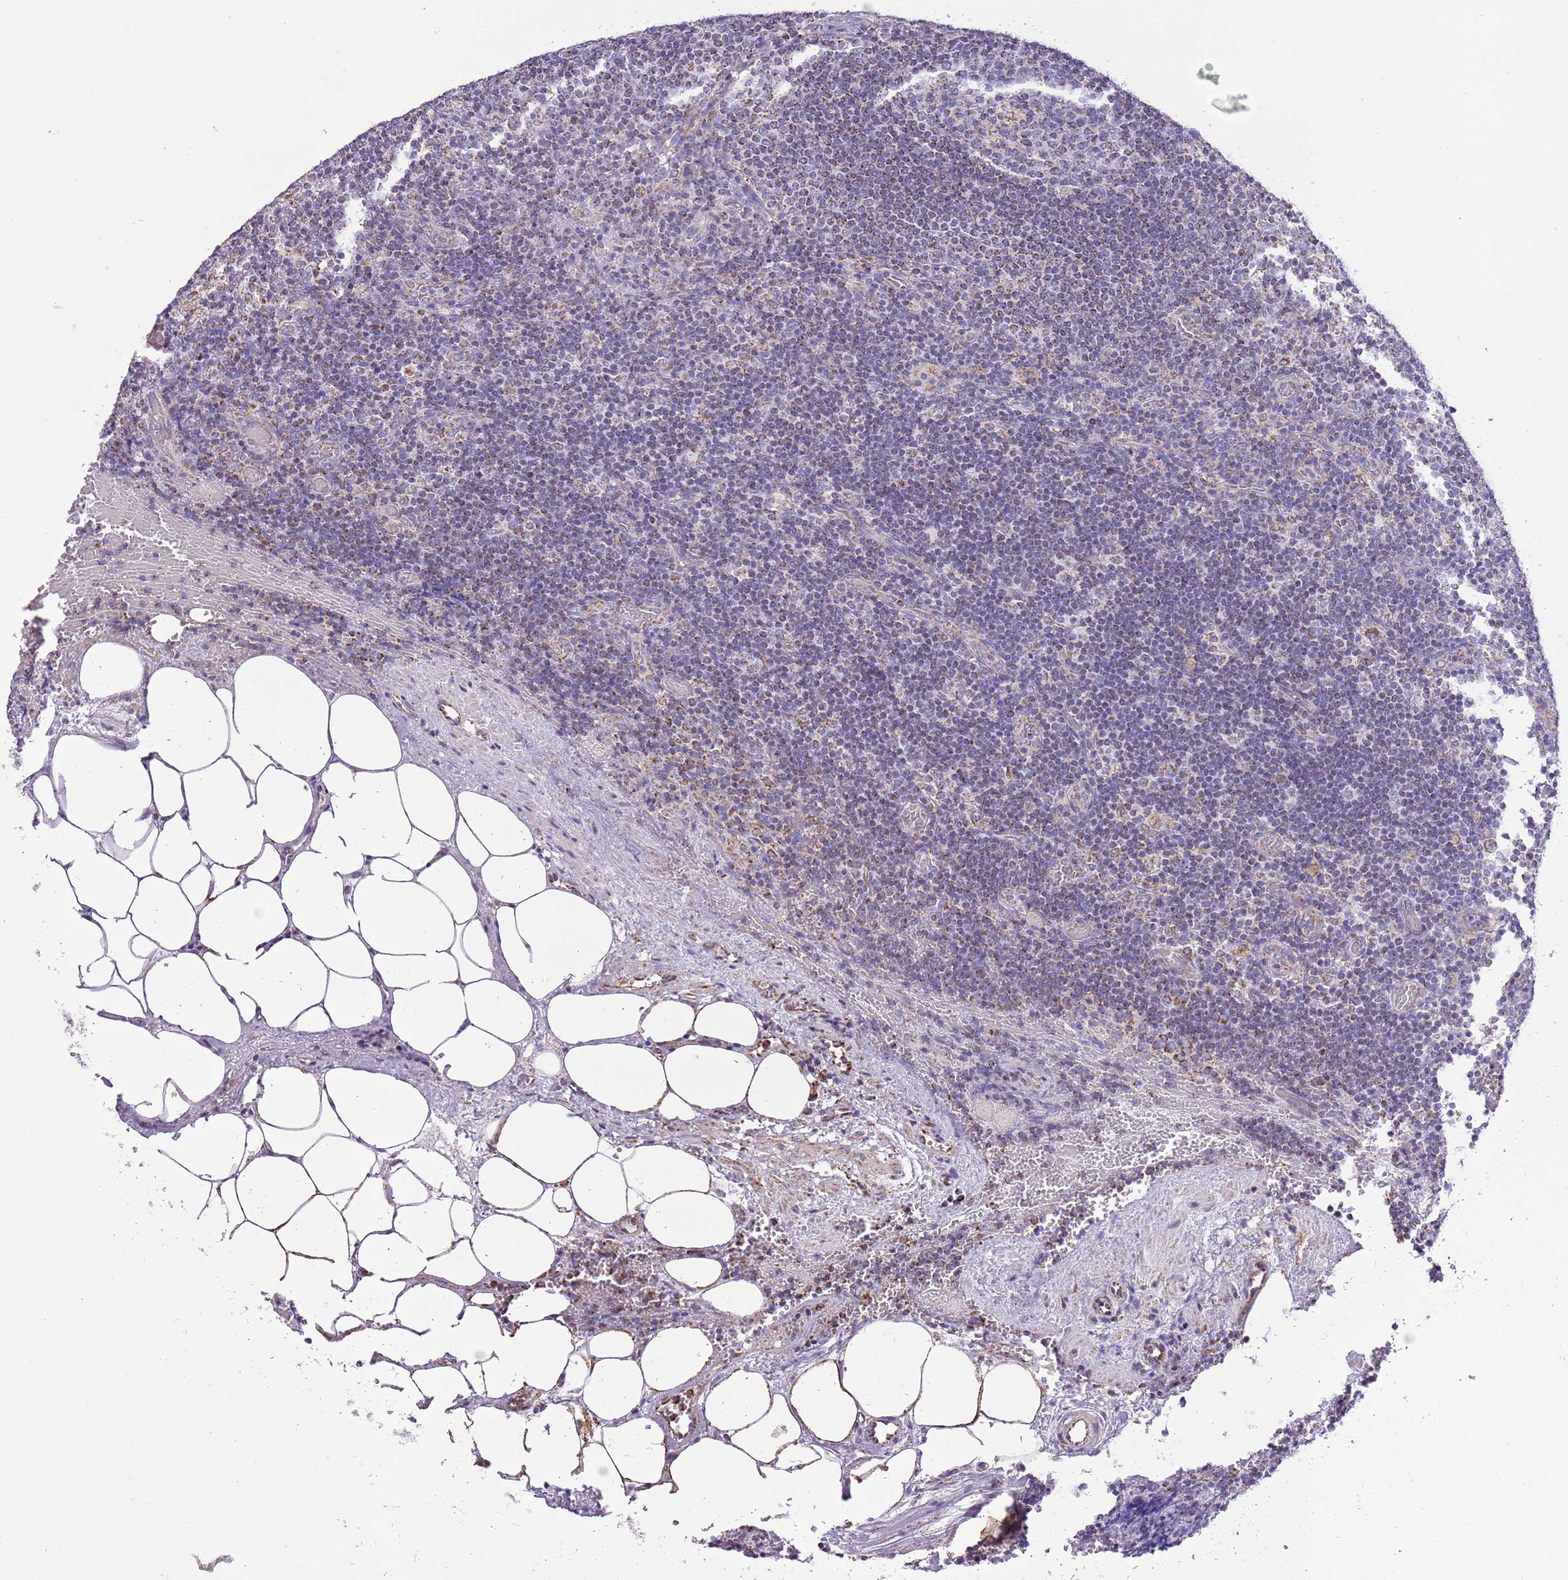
{"staining": {"intensity": "moderate", "quantity": "<25%", "location": "cytoplasmic/membranous"}, "tissue": "lymph node", "cell_type": "Germinal center cells", "image_type": "normal", "snomed": [{"axis": "morphology", "description": "Normal tissue, NOS"}, {"axis": "topography", "description": "Lymph node"}], "caption": "This micrograph demonstrates normal lymph node stained with IHC to label a protein in brown. The cytoplasmic/membranous of germinal center cells show moderate positivity for the protein. Nuclei are counter-stained blue.", "gene": "TEKTIP1", "patient": {"sex": "male", "age": 58}}